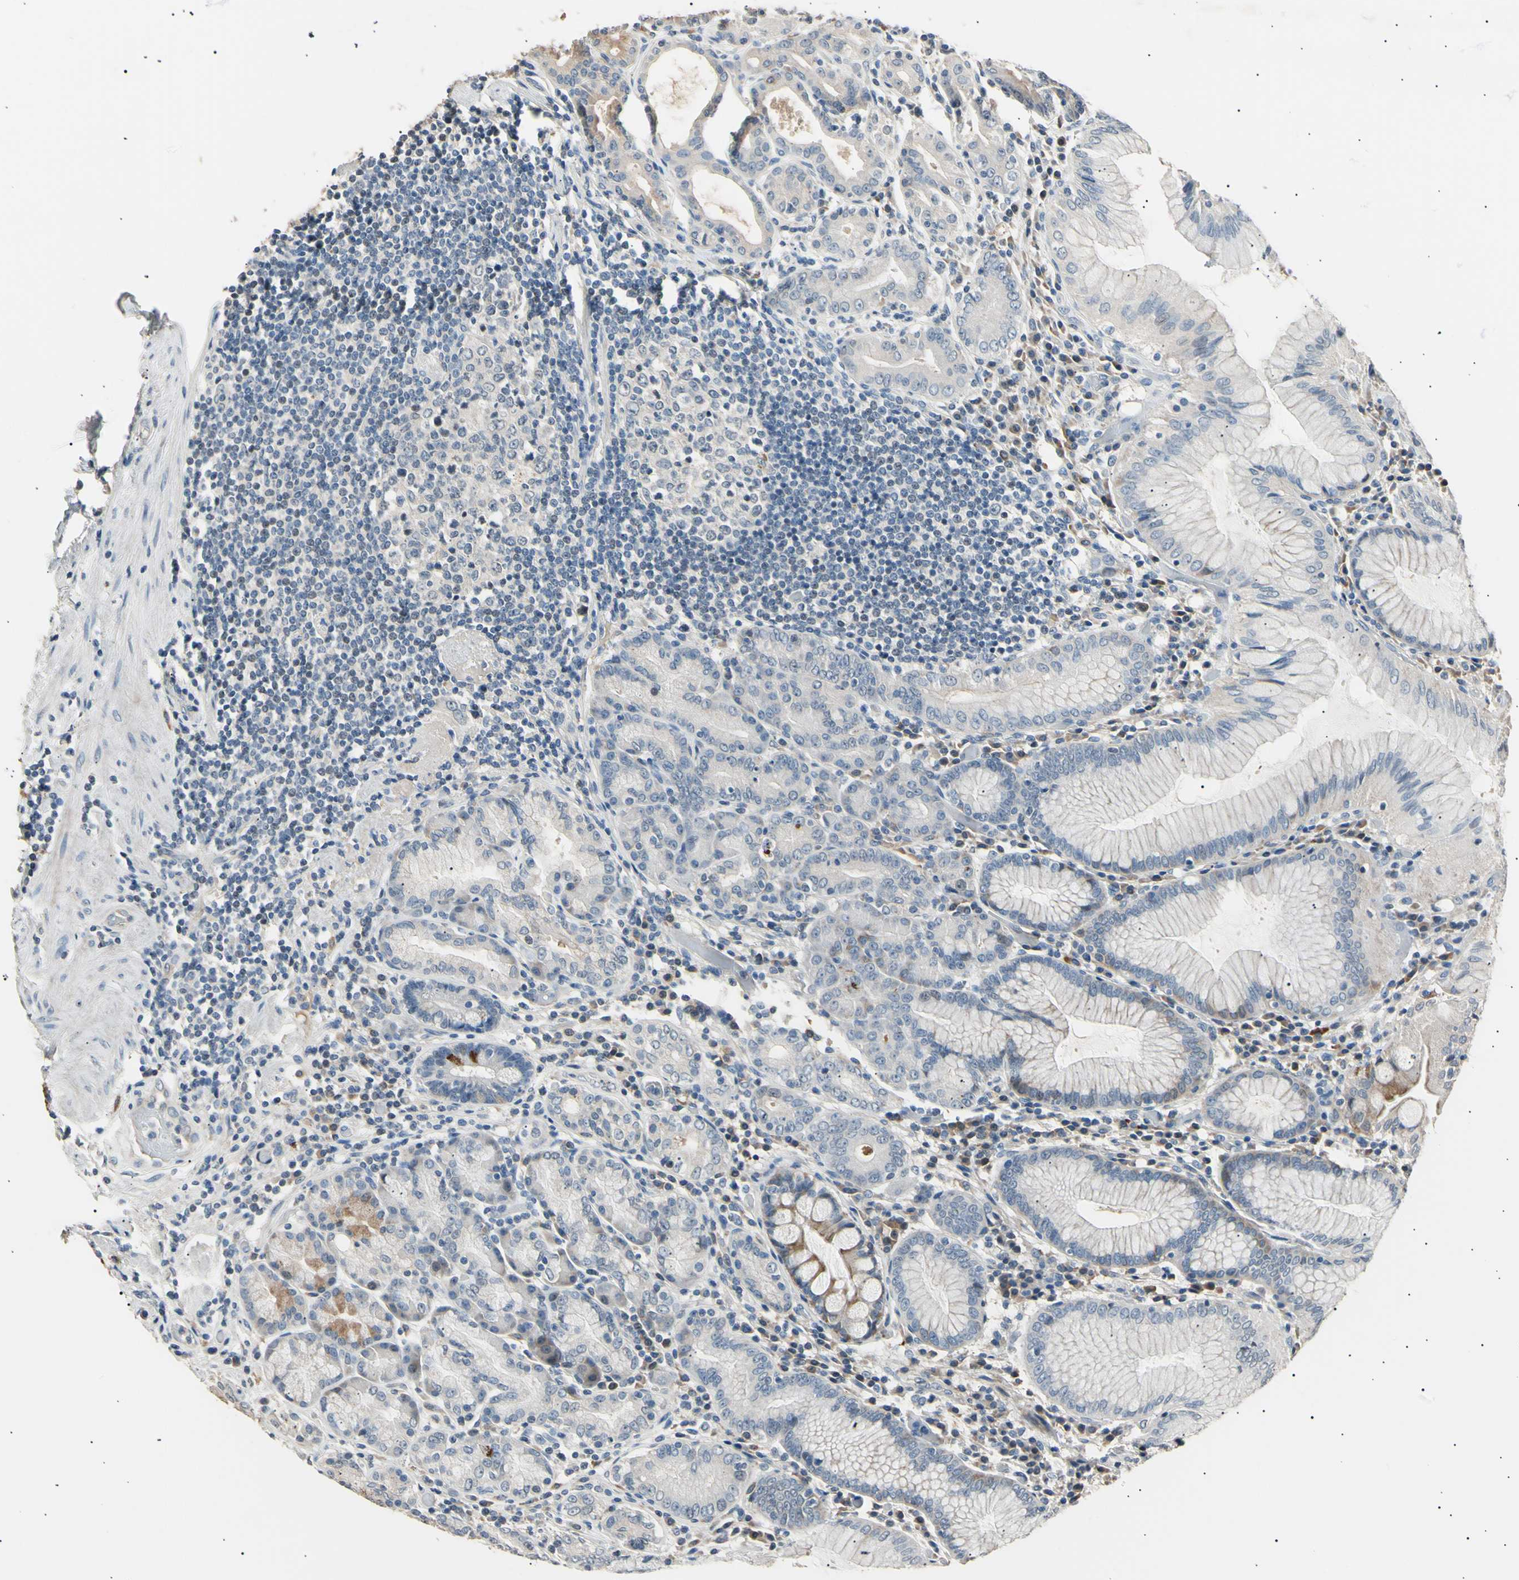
{"staining": {"intensity": "moderate", "quantity": "<25%", "location": "cytoplasmic/membranous"}, "tissue": "stomach", "cell_type": "Glandular cells", "image_type": "normal", "snomed": [{"axis": "morphology", "description": "Normal tissue, NOS"}, {"axis": "topography", "description": "Stomach, lower"}], "caption": "This histopathology image reveals benign stomach stained with IHC to label a protein in brown. The cytoplasmic/membranous of glandular cells show moderate positivity for the protein. Nuclei are counter-stained blue.", "gene": "LDLR", "patient": {"sex": "female", "age": 76}}